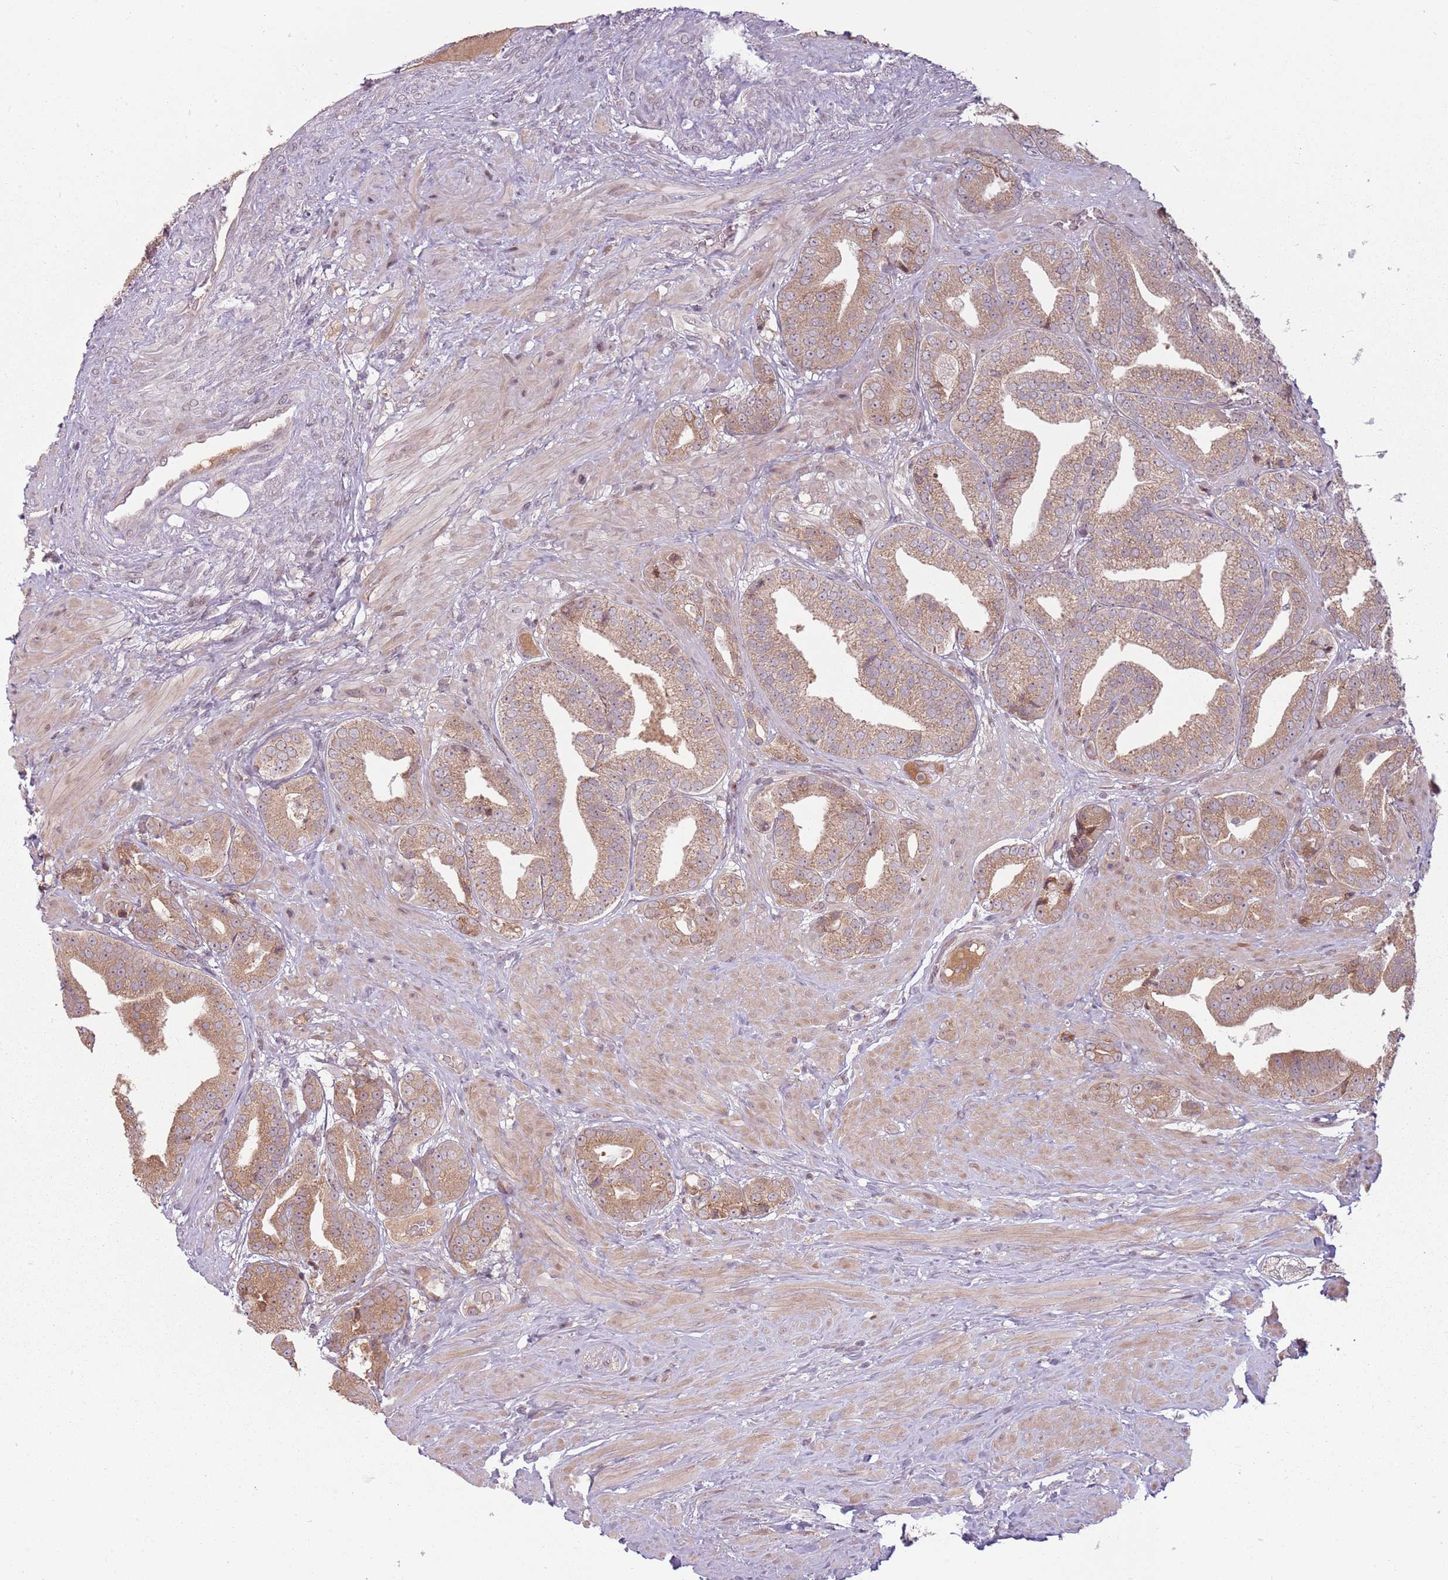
{"staining": {"intensity": "moderate", "quantity": ">75%", "location": "cytoplasmic/membranous"}, "tissue": "prostate cancer", "cell_type": "Tumor cells", "image_type": "cancer", "snomed": [{"axis": "morphology", "description": "Adenocarcinoma, High grade"}, {"axis": "topography", "description": "Prostate"}], "caption": "The photomicrograph exhibits a brown stain indicating the presence of a protein in the cytoplasmic/membranous of tumor cells in prostate cancer.", "gene": "ADGRG1", "patient": {"sex": "male", "age": 63}}